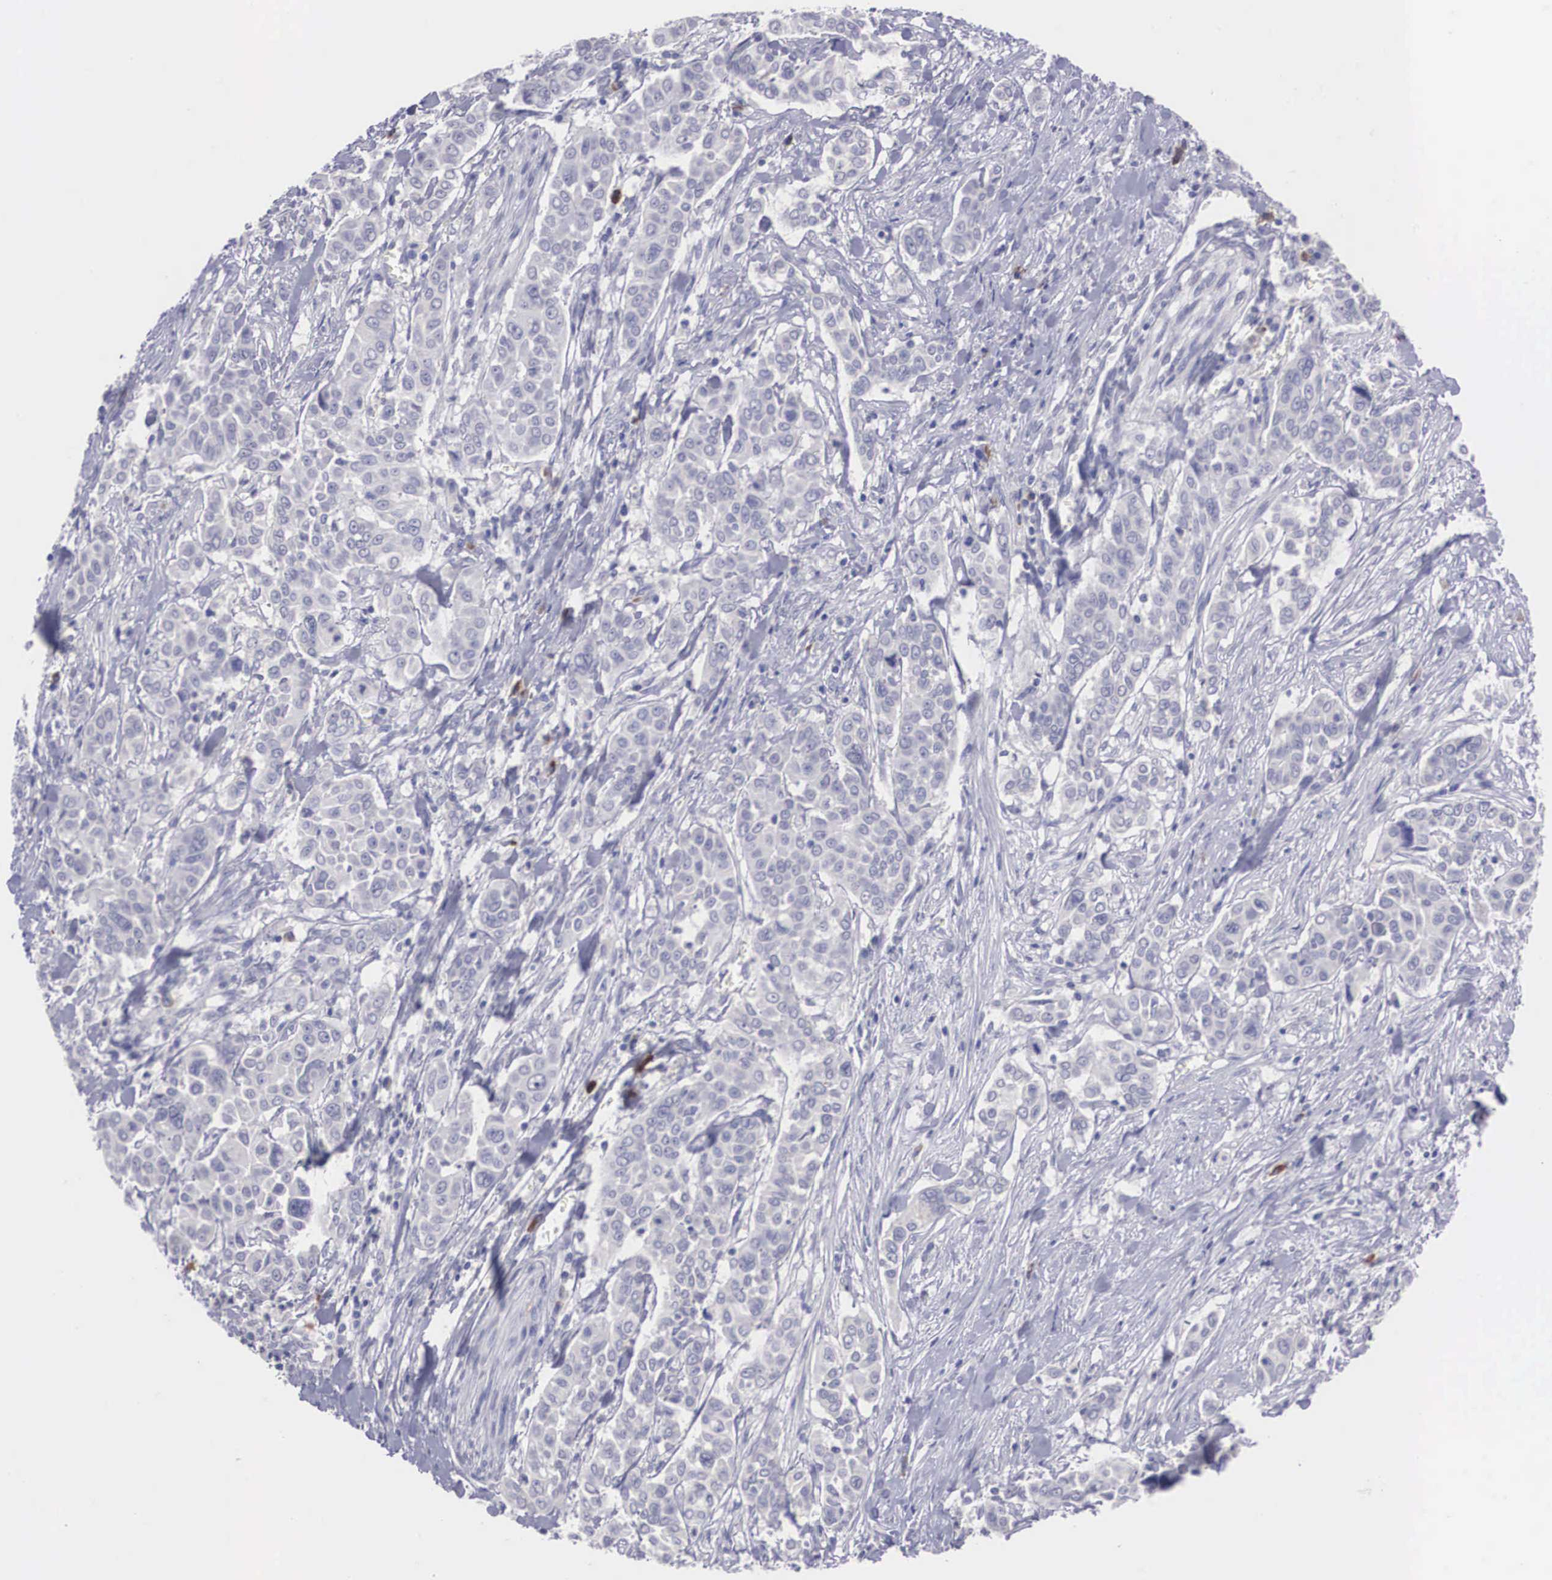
{"staining": {"intensity": "negative", "quantity": "none", "location": "none"}, "tissue": "pancreatic cancer", "cell_type": "Tumor cells", "image_type": "cancer", "snomed": [{"axis": "morphology", "description": "Adenocarcinoma, NOS"}, {"axis": "topography", "description": "Pancreas"}], "caption": "The histopathology image displays no significant expression in tumor cells of pancreatic cancer (adenocarcinoma).", "gene": "REPS2", "patient": {"sex": "female", "age": 52}}